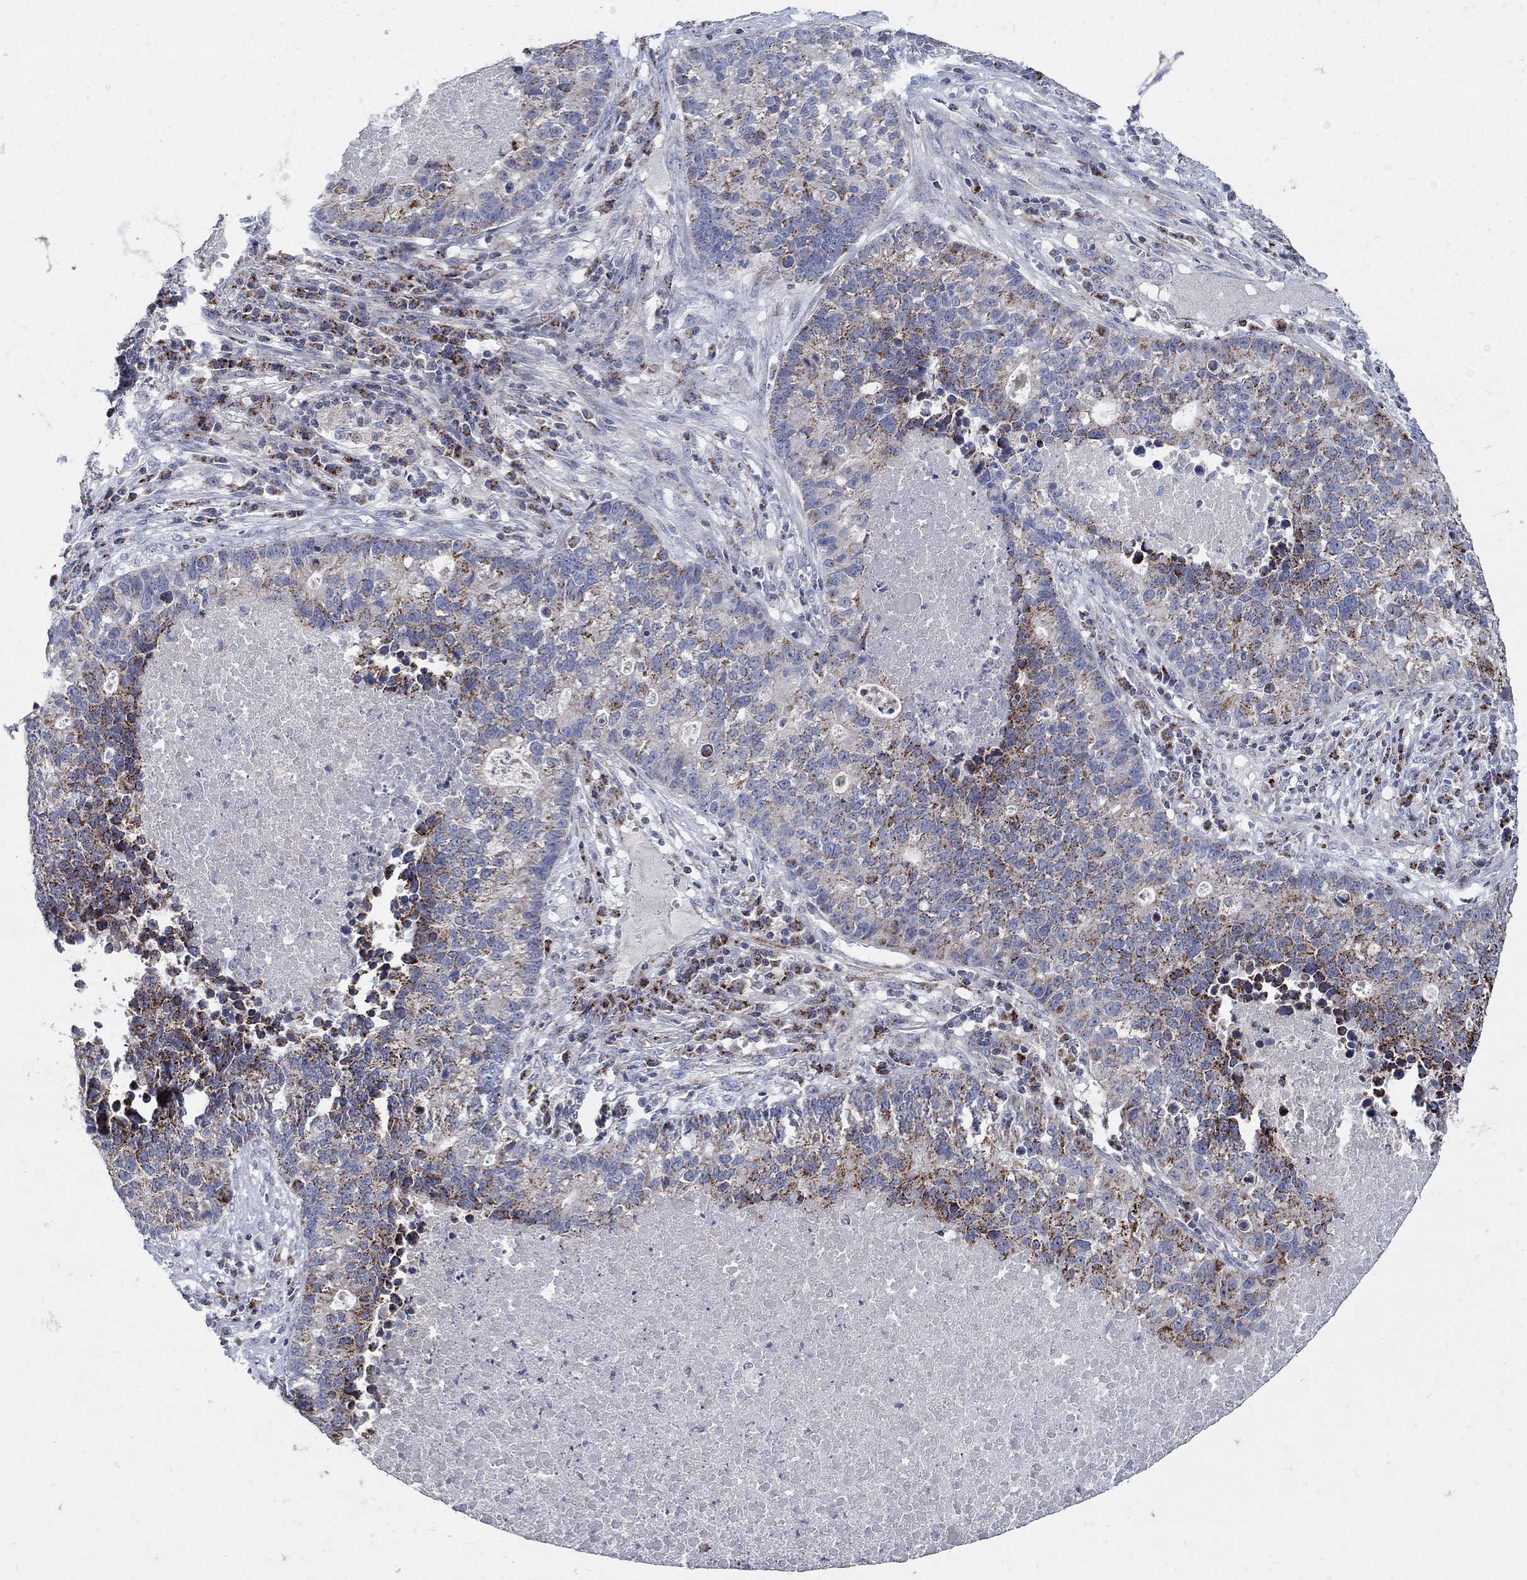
{"staining": {"intensity": "strong", "quantity": "25%-75%", "location": "cytoplasmic/membranous"}, "tissue": "lung cancer", "cell_type": "Tumor cells", "image_type": "cancer", "snomed": [{"axis": "morphology", "description": "Adenocarcinoma, NOS"}, {"axis": "topography", "description": "Lung"}], "caption": "Lung cancer (adenocarcinoma) stained with DAB IHC exhibits high levels of strong cytoplasmic/membranous staining in about 25%-75% of tumor cells.", "gene": "HMX2", "patient": {"sex": "male", "age": 57}}